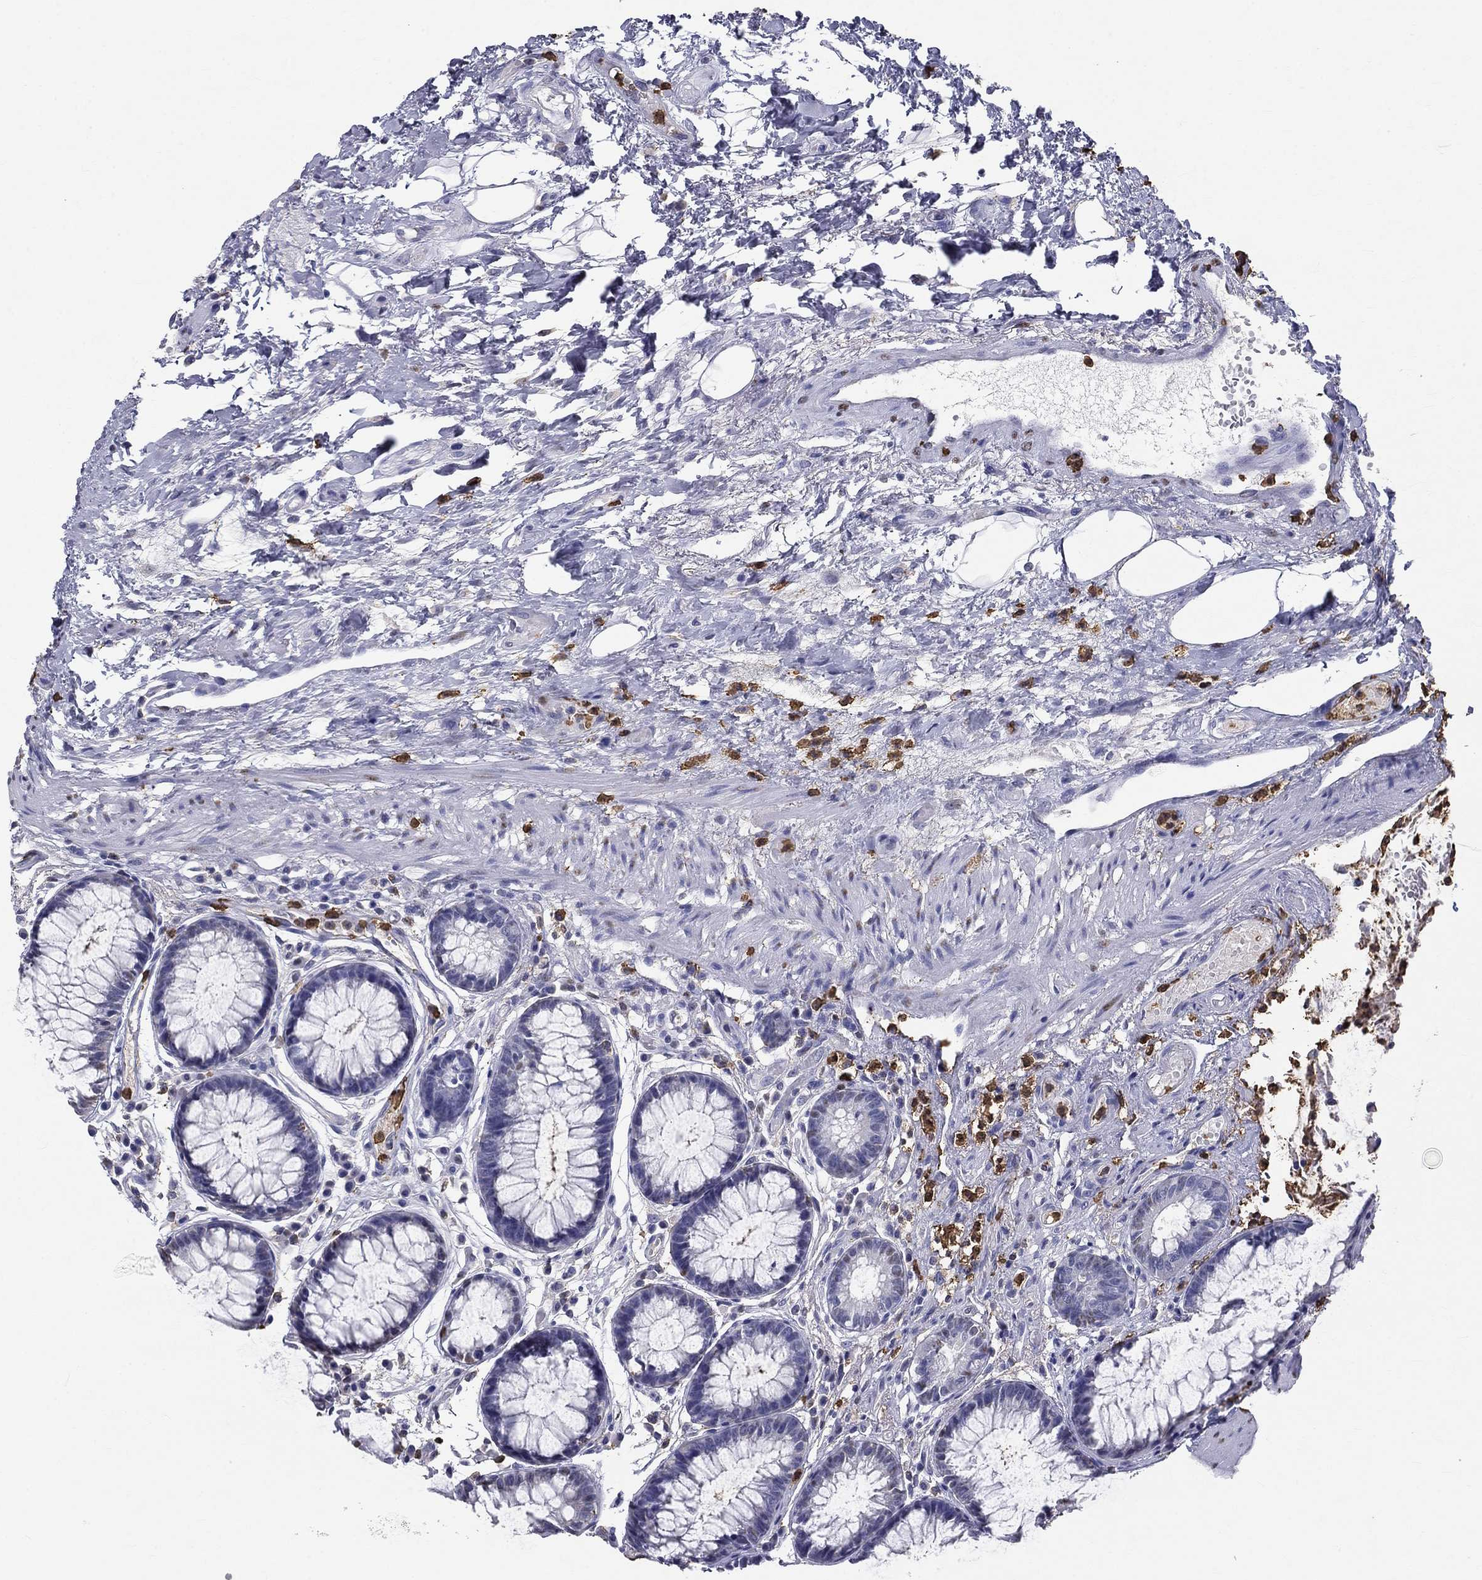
{"staining": {"intensity": "negative", "quantity": "none", "location": "none"}, "tissue": "rectum", "cell_type": "Glandular cells", "image_type": "normal", "snomed": [{"axis": "morphology", "description": "Normal tissue, NOS"}, {"axis": "topography", "description": "Rectum"}], "caption": "DAB immunohistochemical staining of benign human rectum exhibits no significant staining in glandular cells.", "gene": "IGSF8", "patient": {"sex": "female", "age": 68}}